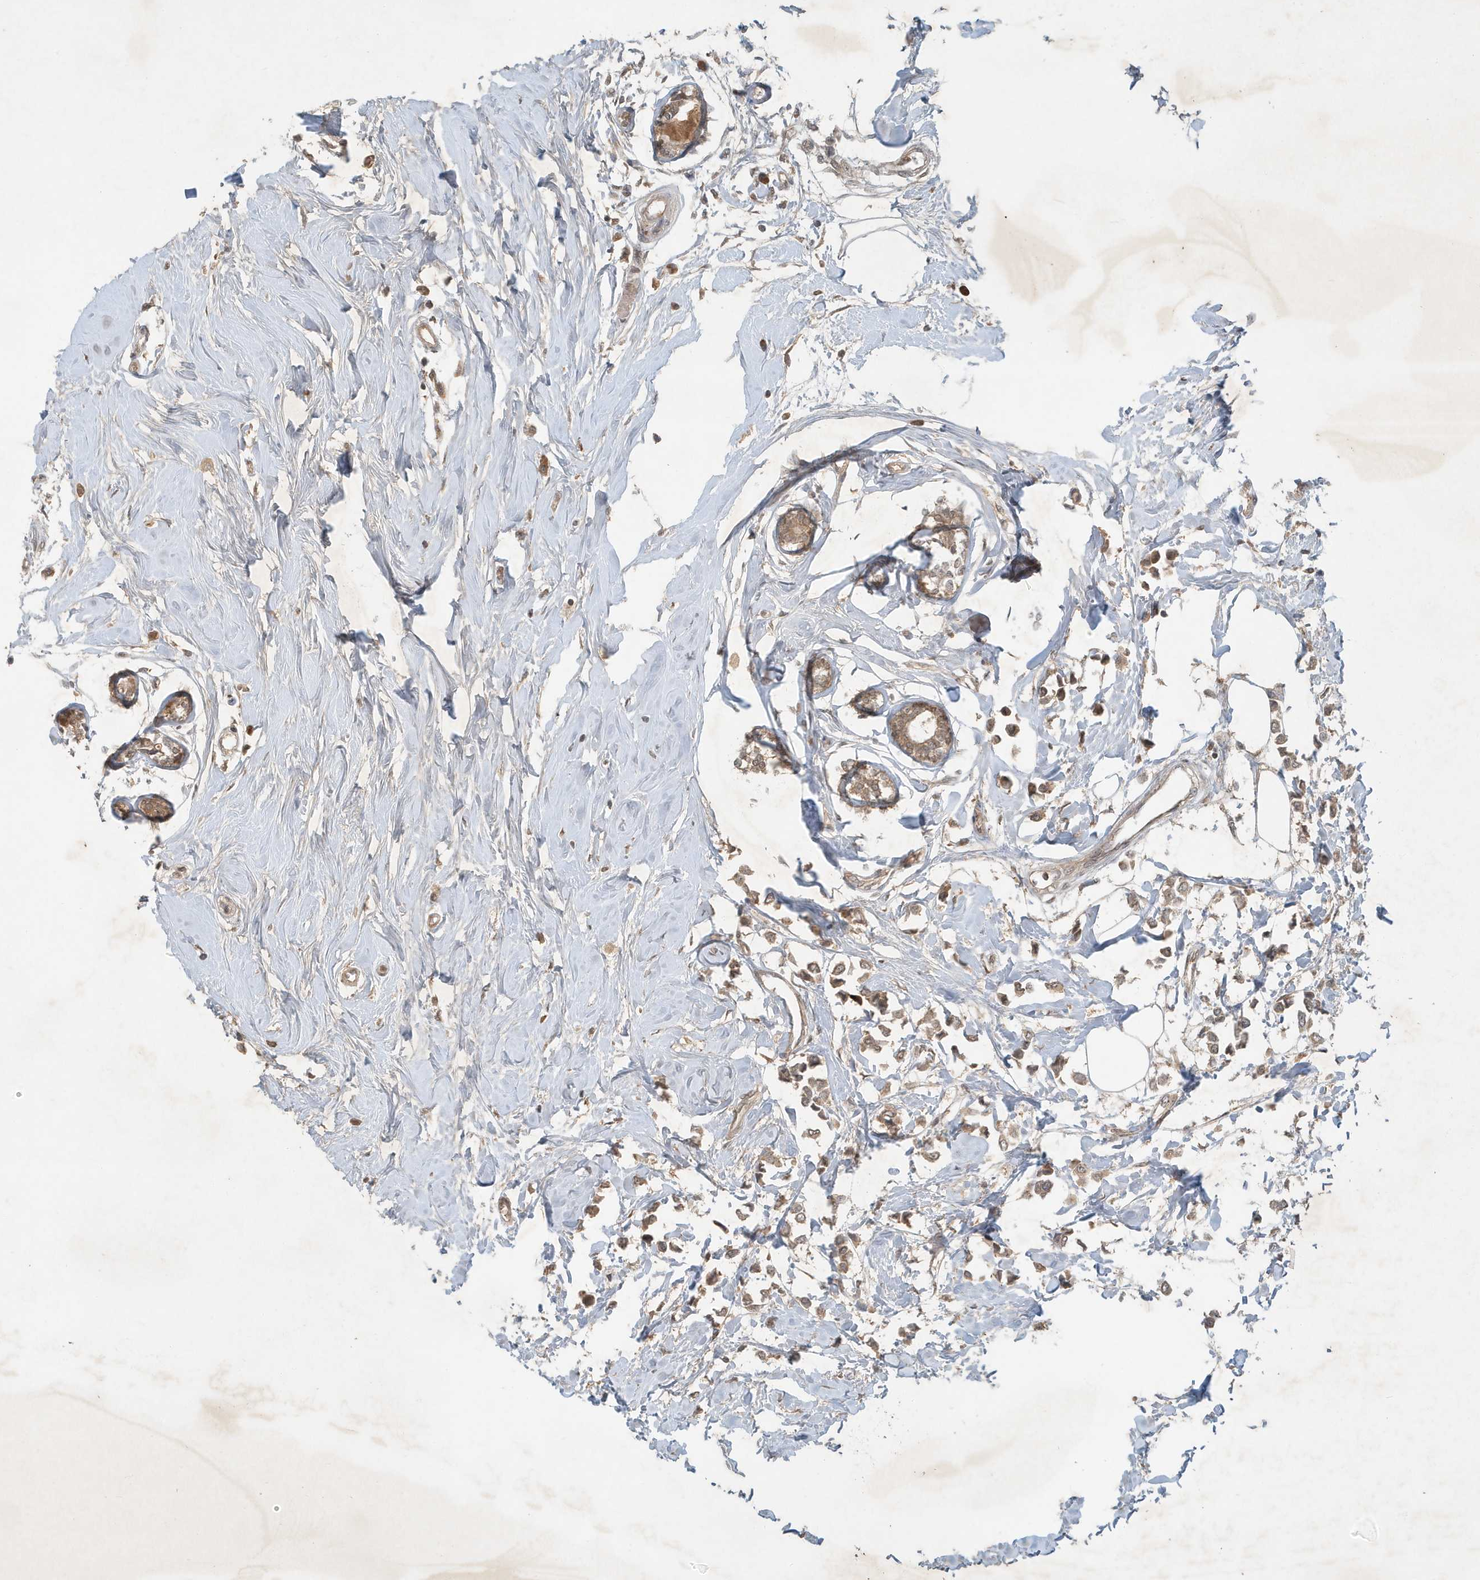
{"staining": {"intensity": "moderate", "quantity": ">75%", "location": "cytoplasmic/membranous"}, "tissue": "breast cancer", "cell_type": "Tumor cells", "image_type": "cancer", "snomed": [{"axis": "morphology", "description": "Lobular carcinoma"}, {"axis": "topography", "description": "Breast"}], "caption": "Immunohistochemical staining of human breast cancer (lobular carcinoma) shows medium levels of moderate cytoplasmic/membranous positivity in approximately >75% of tumor cells.", "gene": "ABCB9", "patient": {"sex": "female", "age": 51}}